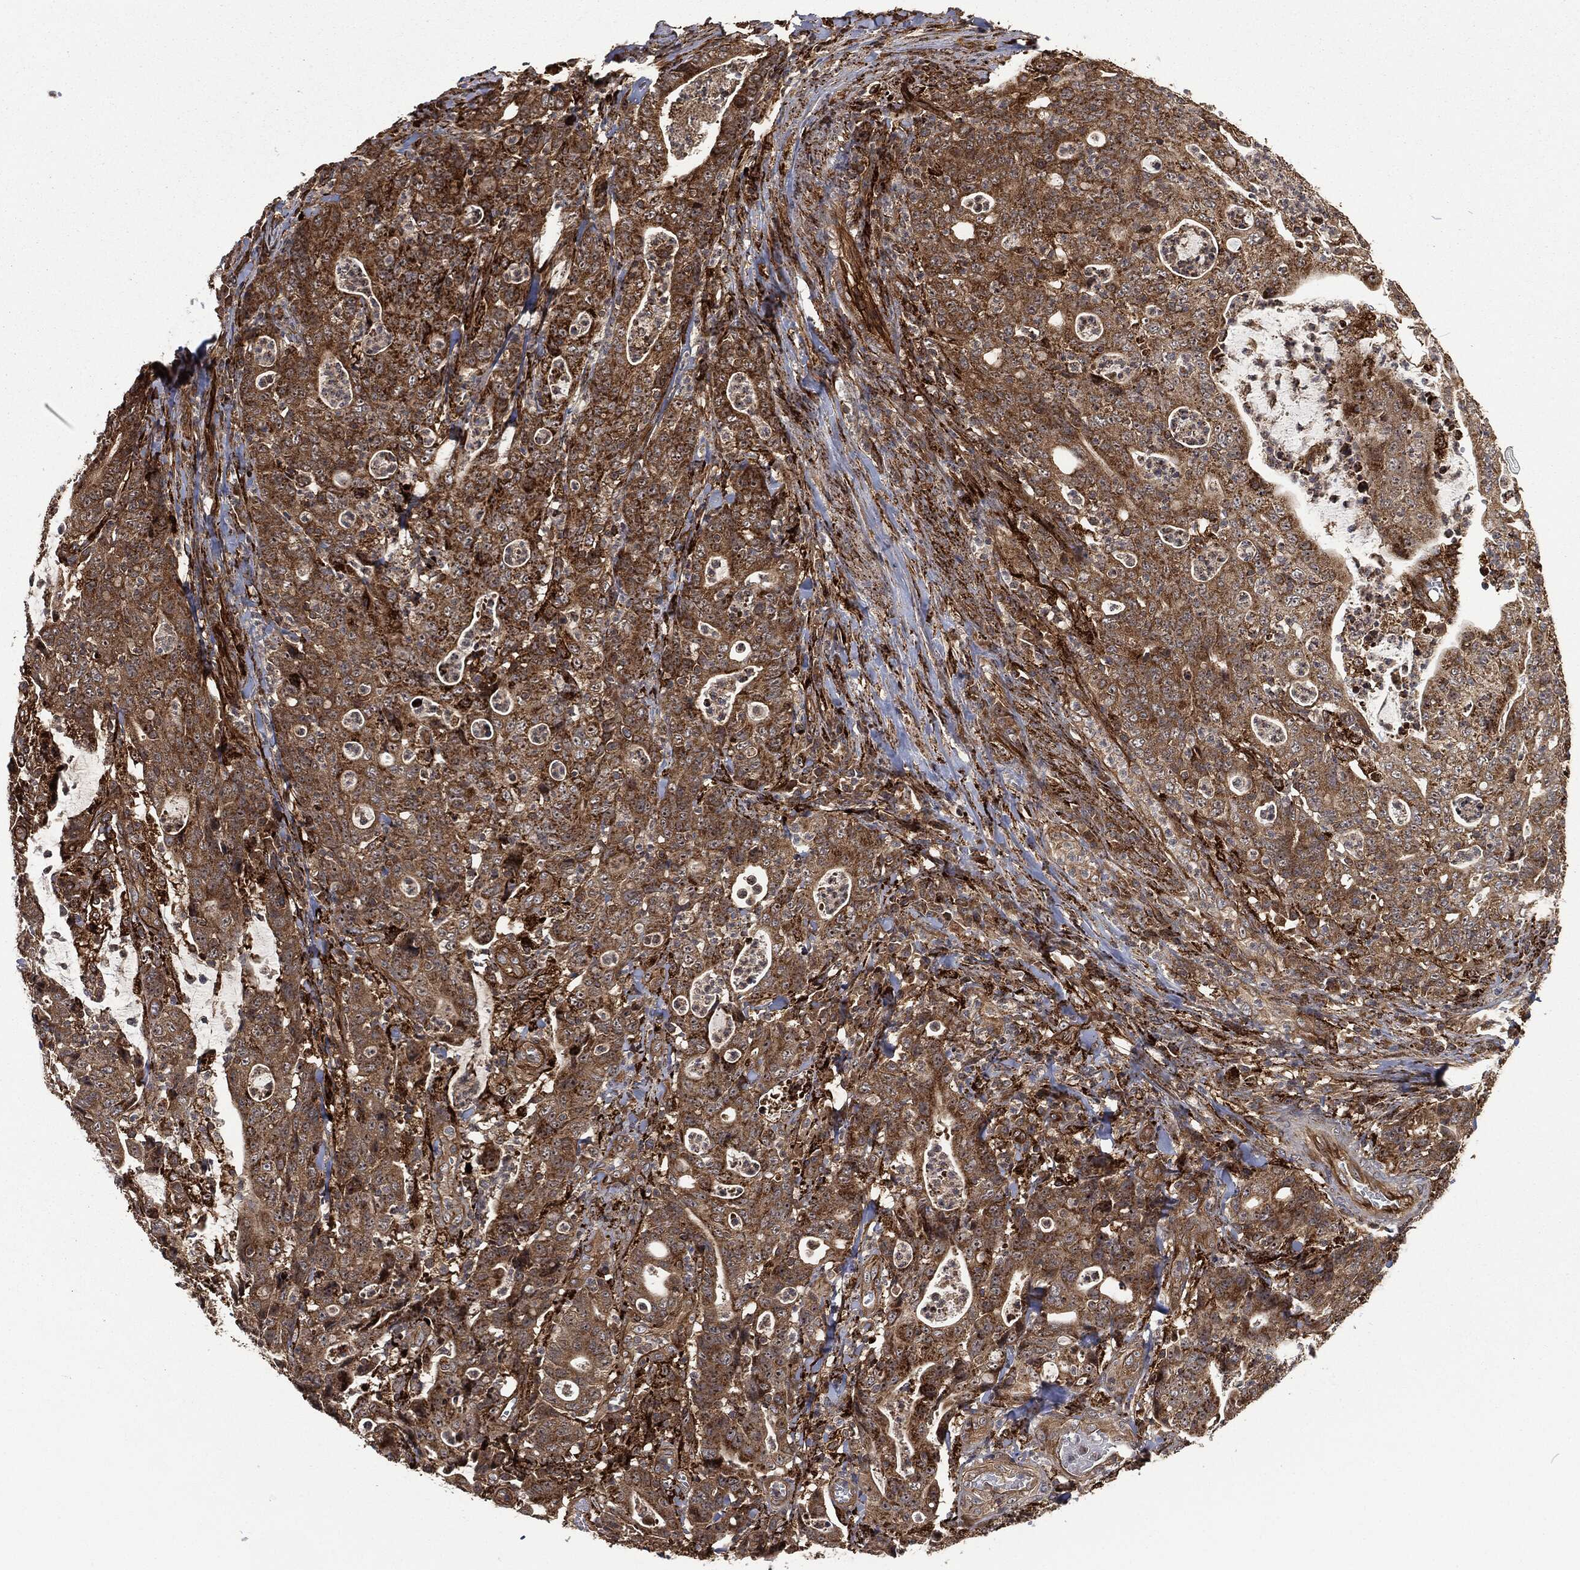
{"staining": {"intensity": "moderate", "quantity": ">75%", "location": "cytoplasmic/membranous"}, "tissue": "colorectal cancer", "cell_type": "Tumor cells", "image_type": "cancer", "snomed": [{"axis": "morphology", "description": "Adenocarcinoma, NOS"}, {"axis": "topography", "description": "Colon"}], "caption": "The histopathology image displays staining of colorectal cancer, revealing moderate cytoplasmic/membranous protein staining (brown color) within tumor cells.", "gene": "RFTN1", "patient": {"sex": "male", "age": 70}}